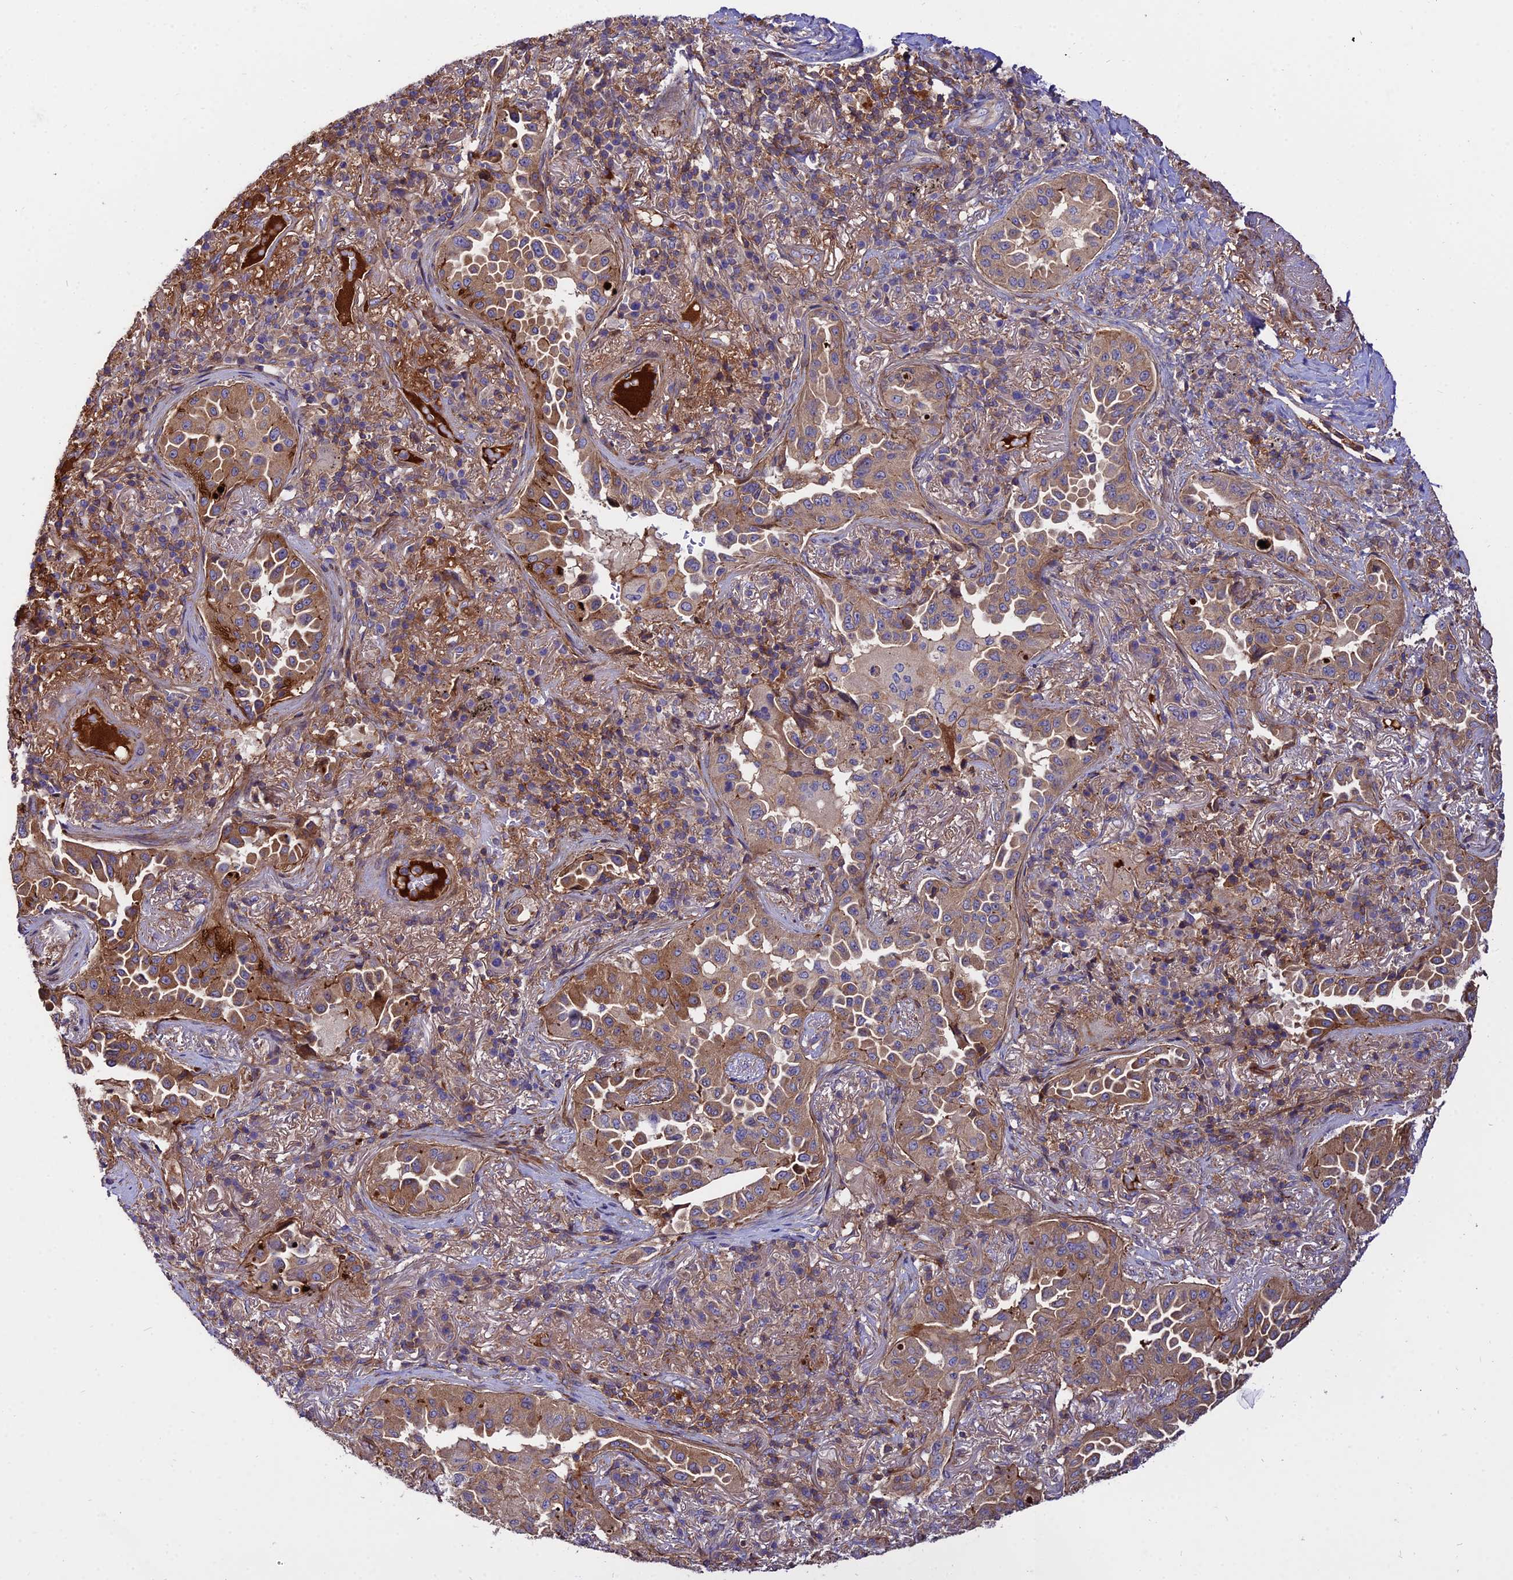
{"staining": {"intensity": "moderate", "quantity": ">75%", "location": "cytoplasmic/membranous"}, "tissue": "lung cancer", "cell_type": "Tumor cells", "image_type": "cancer", "snomed": [{"axis": "morphology", "description": "Adenocarcinoma, NOS"}, {"axis": "topography", "description": "Lung"}], "caption": "Immunohistochemical staining of human lung cancer (adenocarcinoma) shows medium levels of moderate cytoplasmic/membranous positivity in approximately >75% of tumor cells.", "gene": "PYM1", "patient": {"sex": "female", "age": 69}}